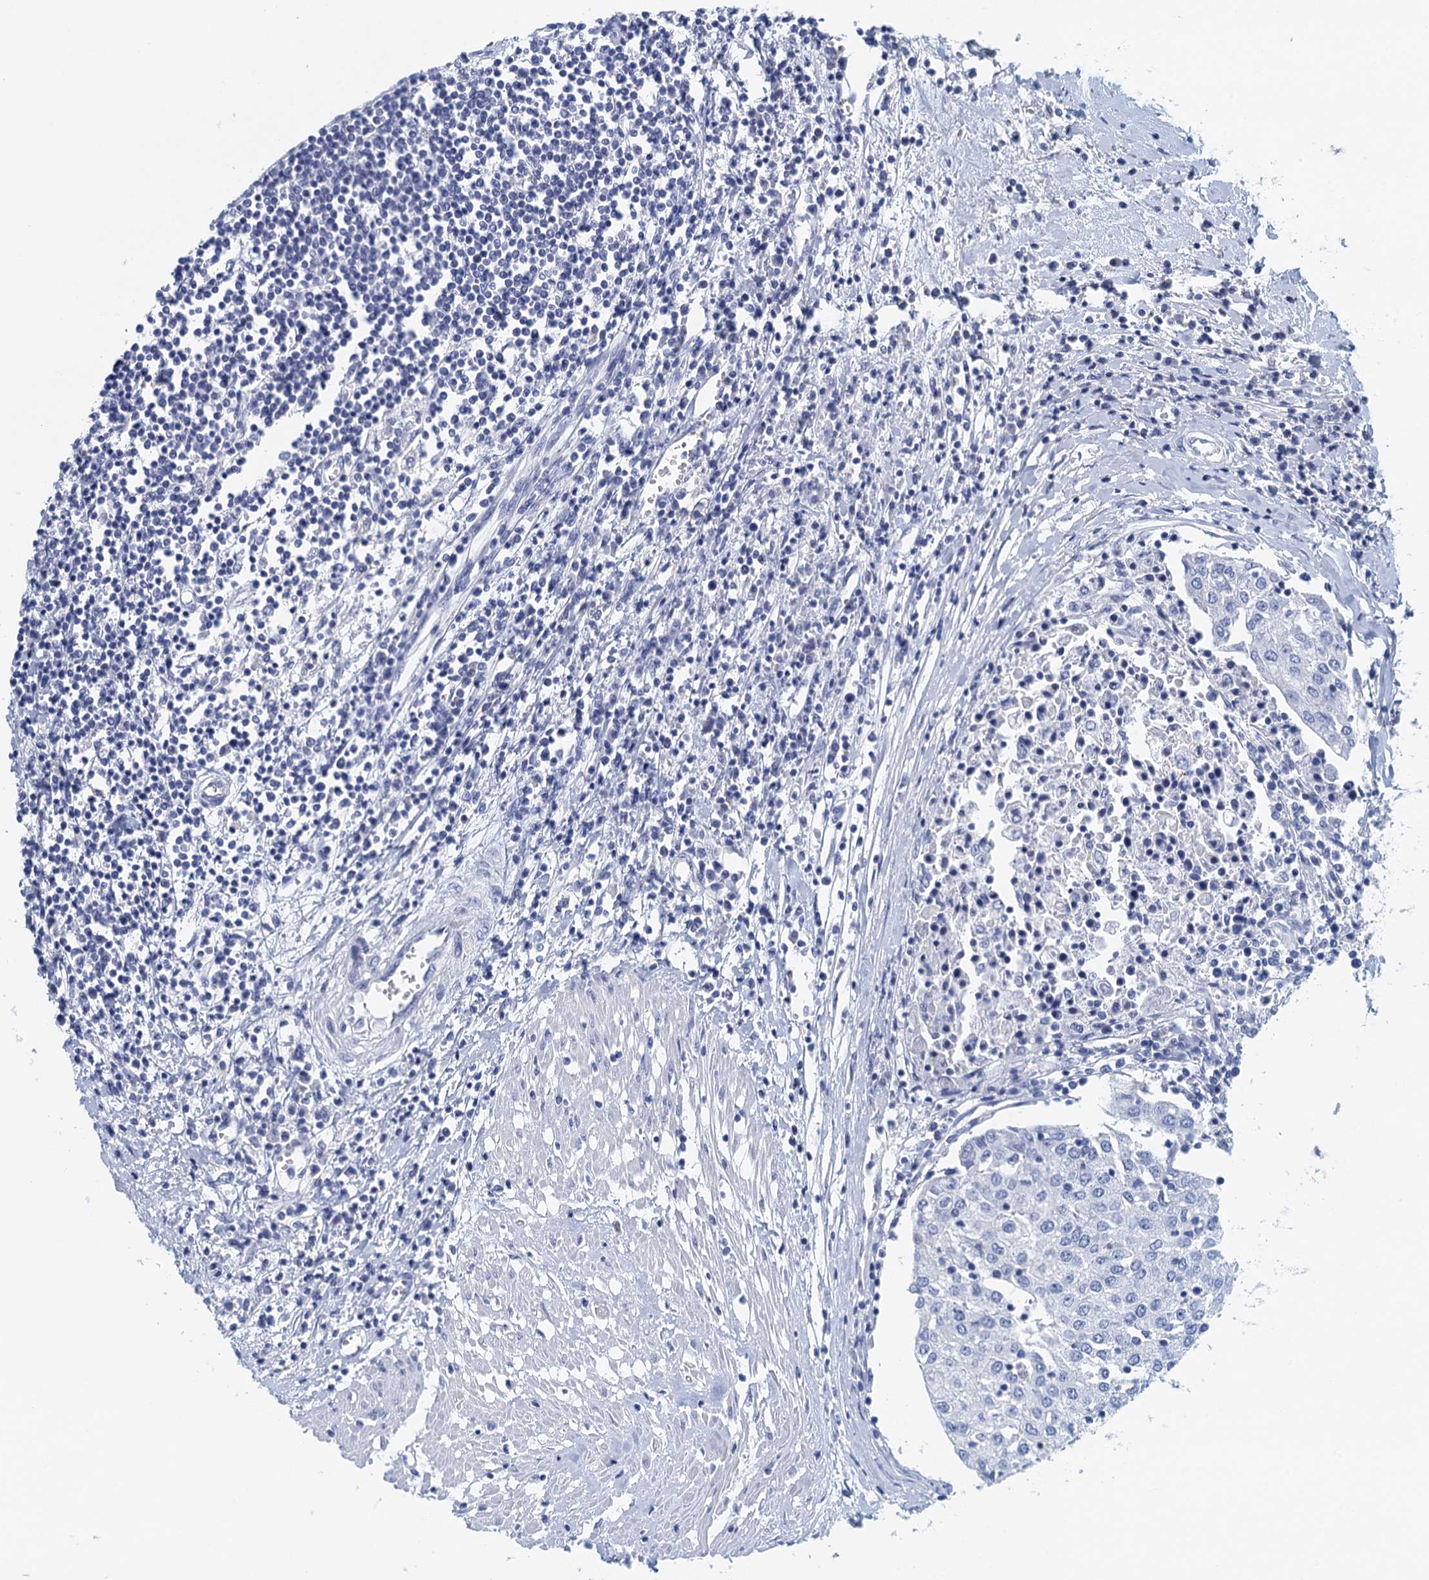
{"staining": {"intensity": "negative", "quantity": "none", "location": "none"}, "tissue": "urothelial cancer", "cell_type": "Tumor cells", "image_type": "cancer", "snomed": [{"axis": "morphology", "description": "Urothelial carcinoma, High grade"}, {"axis": "topography", "description": "Urinary bladder"}], "caption": "Urothelial cancer was stained to show a protein in brown. There is no significant positivity in tumor cells.", "gene": "CYP51A1", "patient": {"sex": "female", "age": 85}}